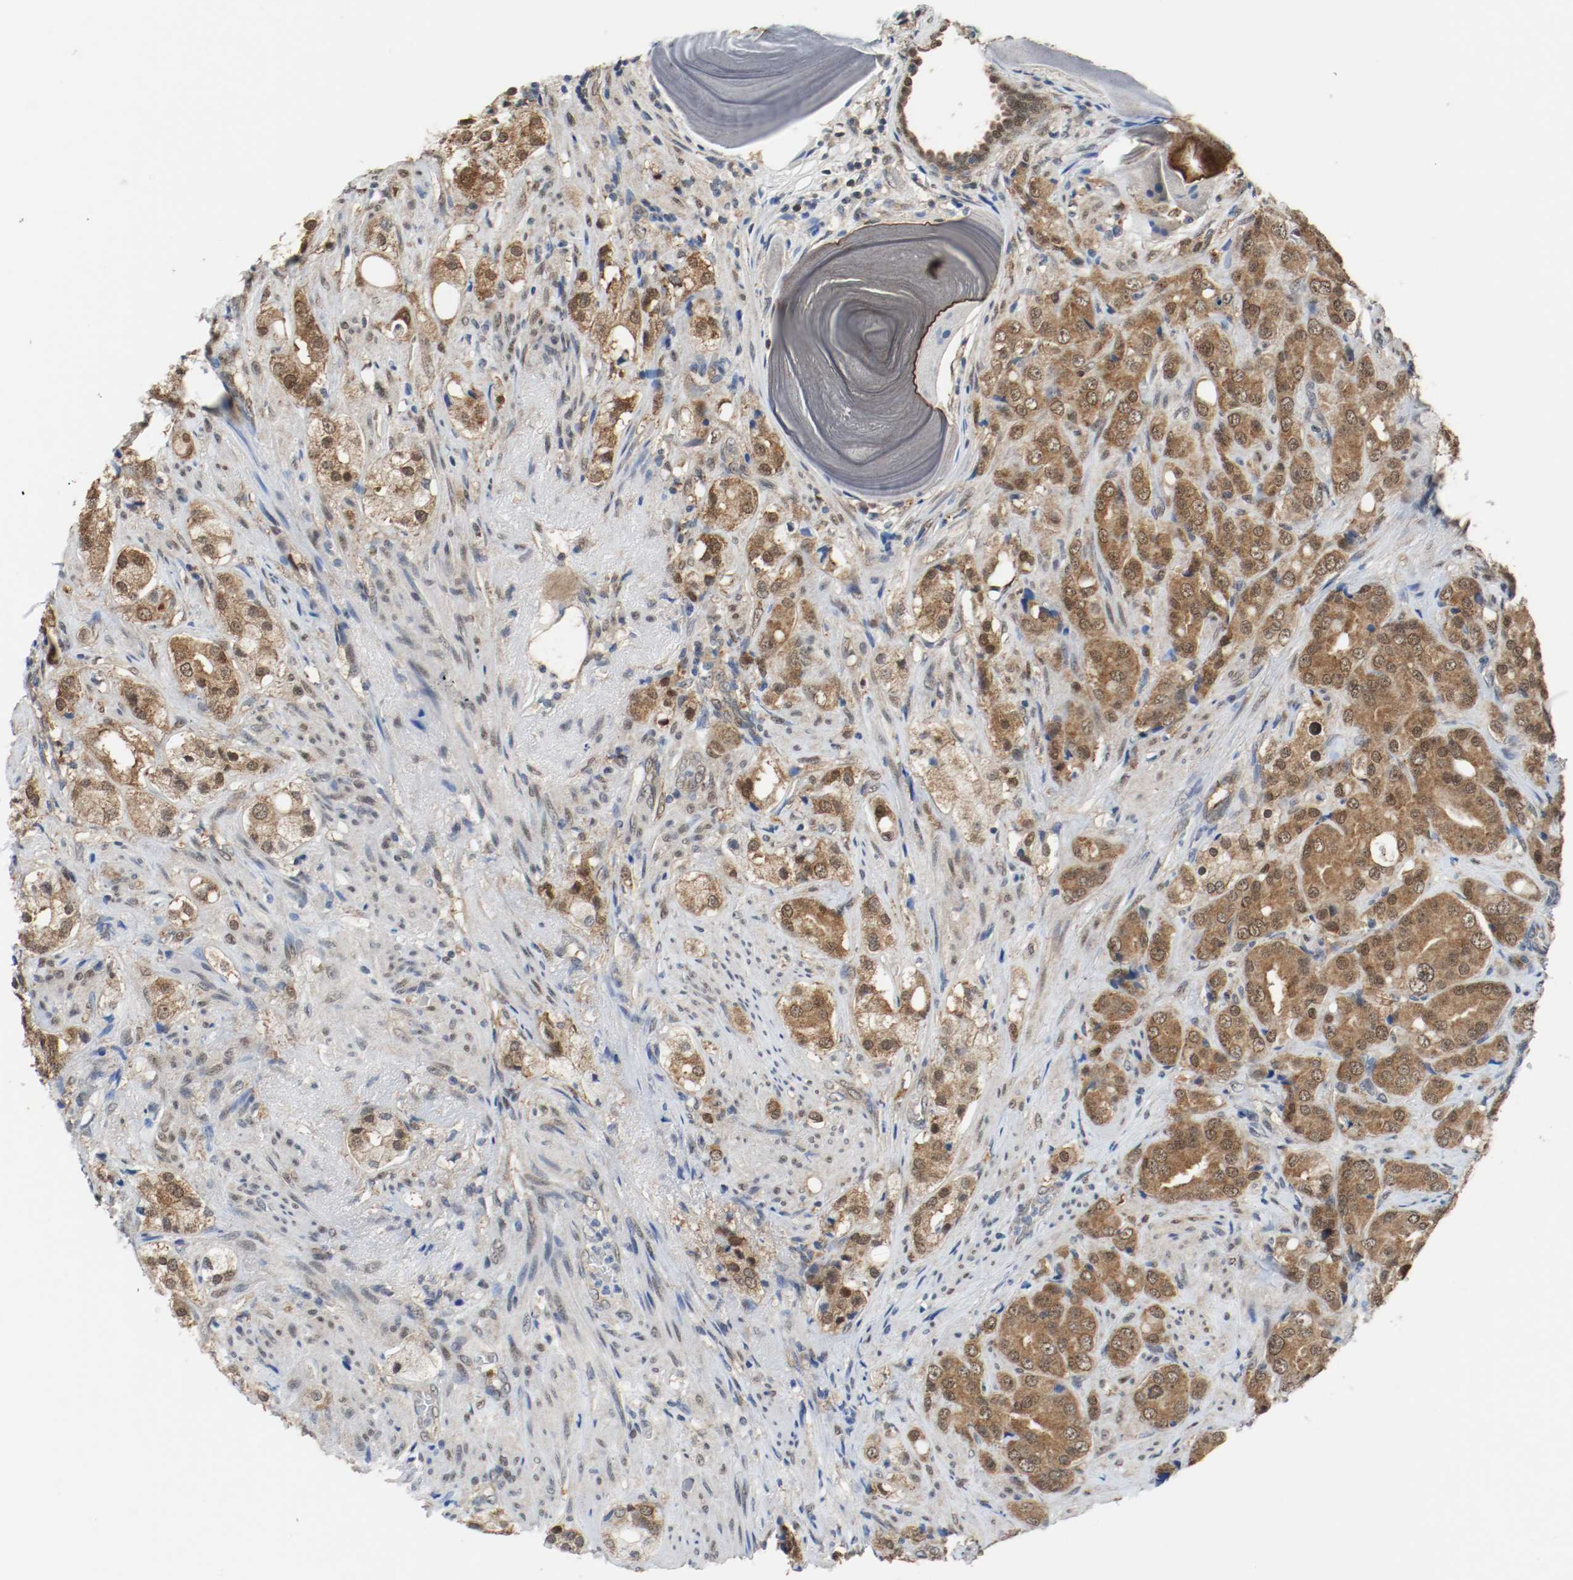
{"staining": {"intensity": "moderate", "quantity": ">75%", "location": "cytoplasmic/membranous,nuclear"}, "tissue": "prostate cancer", "cell_type": "Tumor cells", "image_type": "cancer", "snomed": [{"axis": "morphology", "description": "Adenocarcinoma, High grade"}, {"axis": "topography", "description": "Prostate"}], "caption": "The immunohistochemical stain shows moderate cytoplasmic/membranous and nuclear positivity in tumor cells of prostate cancer (high-grade adenocarcinoma) tissue. (Brightfield microscopy of DAB IHC at high magnification).", "gene": "PPME1", "patient": {"sex": "male", "age": 68}}